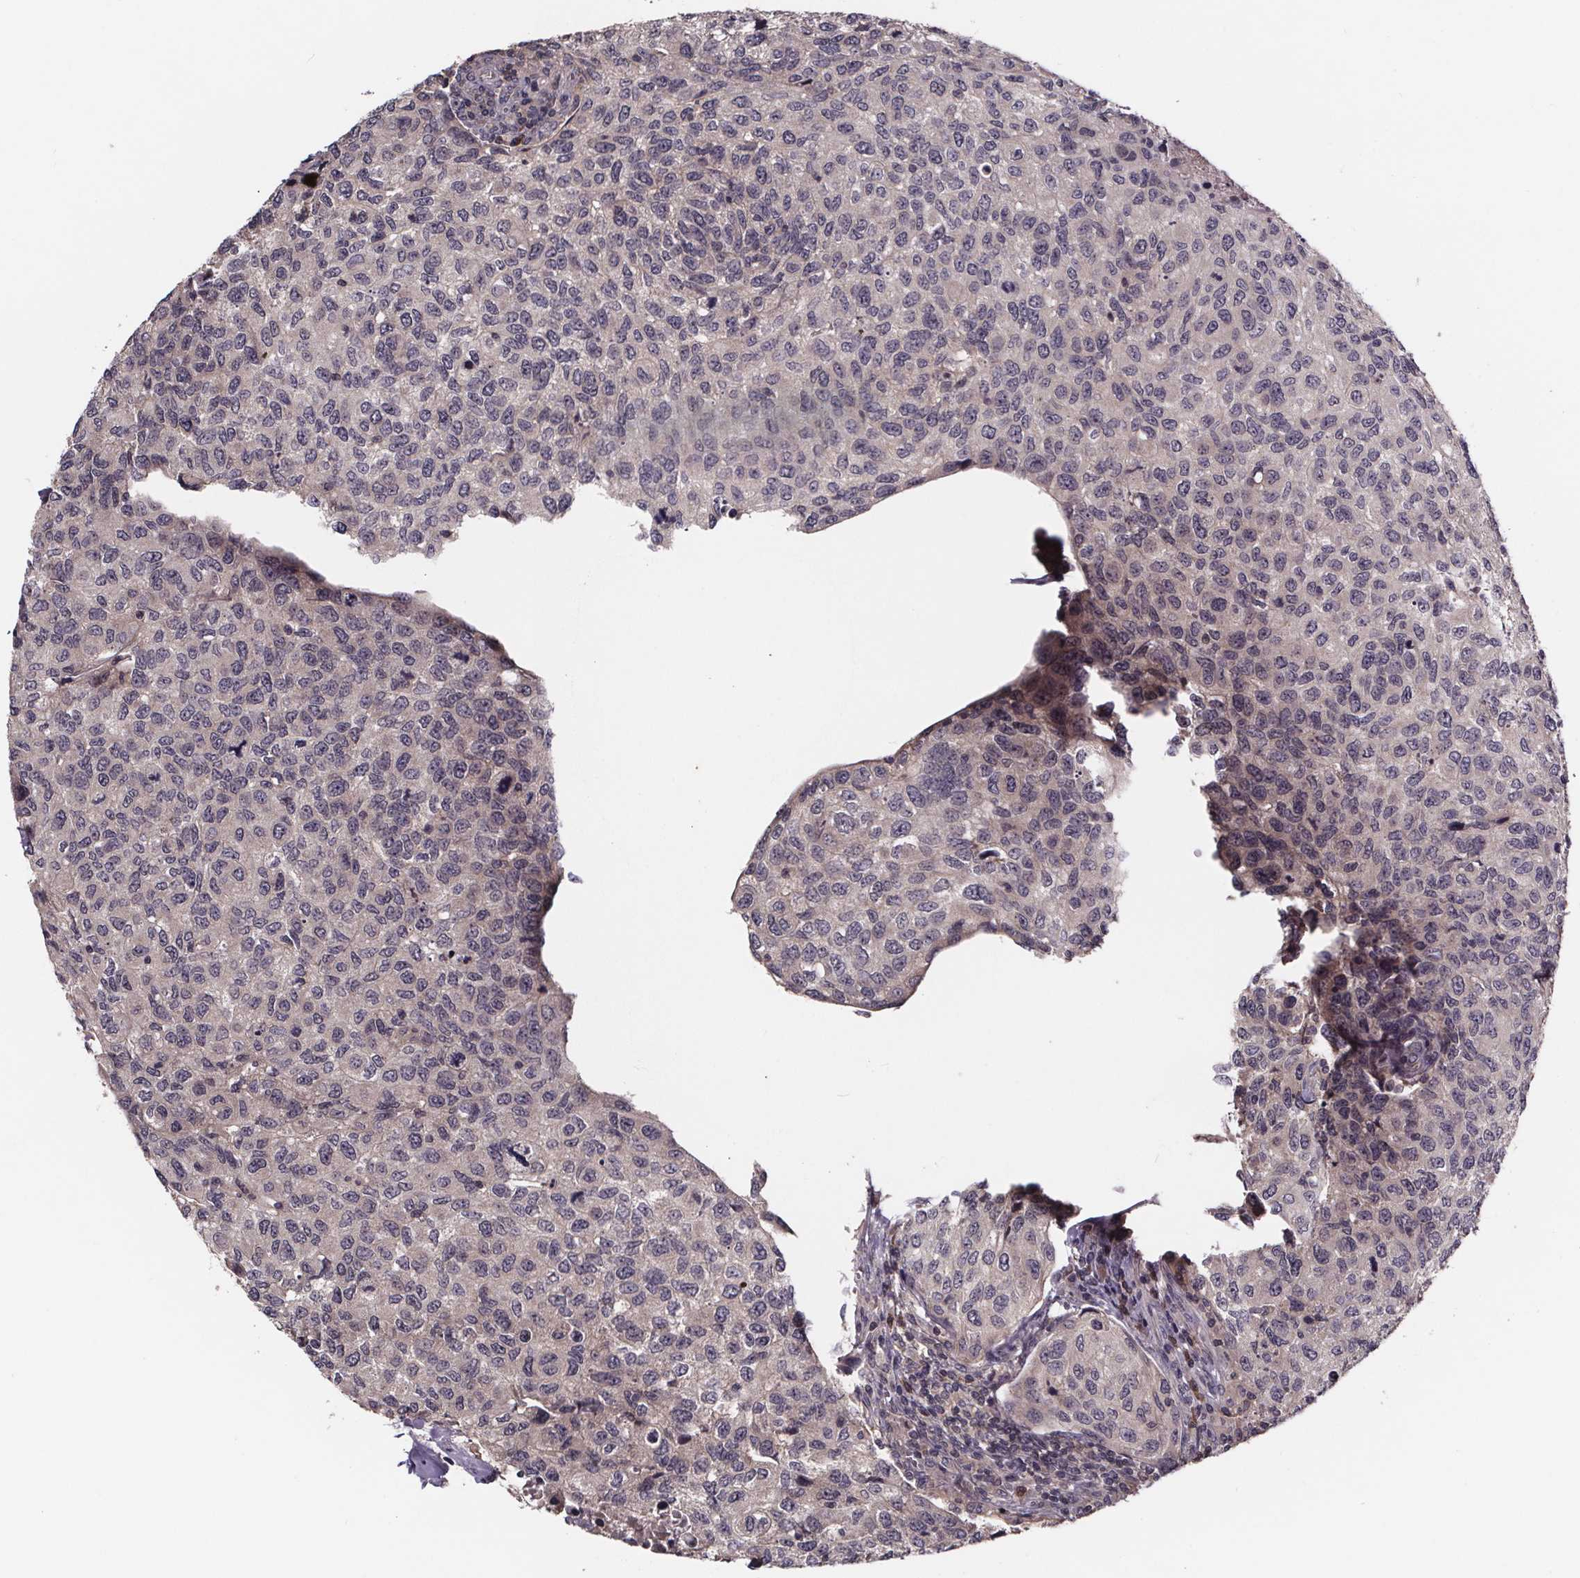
{"staining": {"intensity": "negative", "quantity": "none", "location": "none"}, "tissue": "urothelial cancer", "cell_type": "Tumor cells", "image_type": "cancer", "snomed": [{"axis": "morphology", "description": "Urothelial carcinoma, High grade"}, {"axis": "topography", "description": "Urinary bladder"}], "caption": "There is no significant staining in tumor cells of urothelial cancer. (DAB IHC with hematoxylin counter stain).", "gene": "SMIM1", "patient": {"sex": "female", "age": 78}}